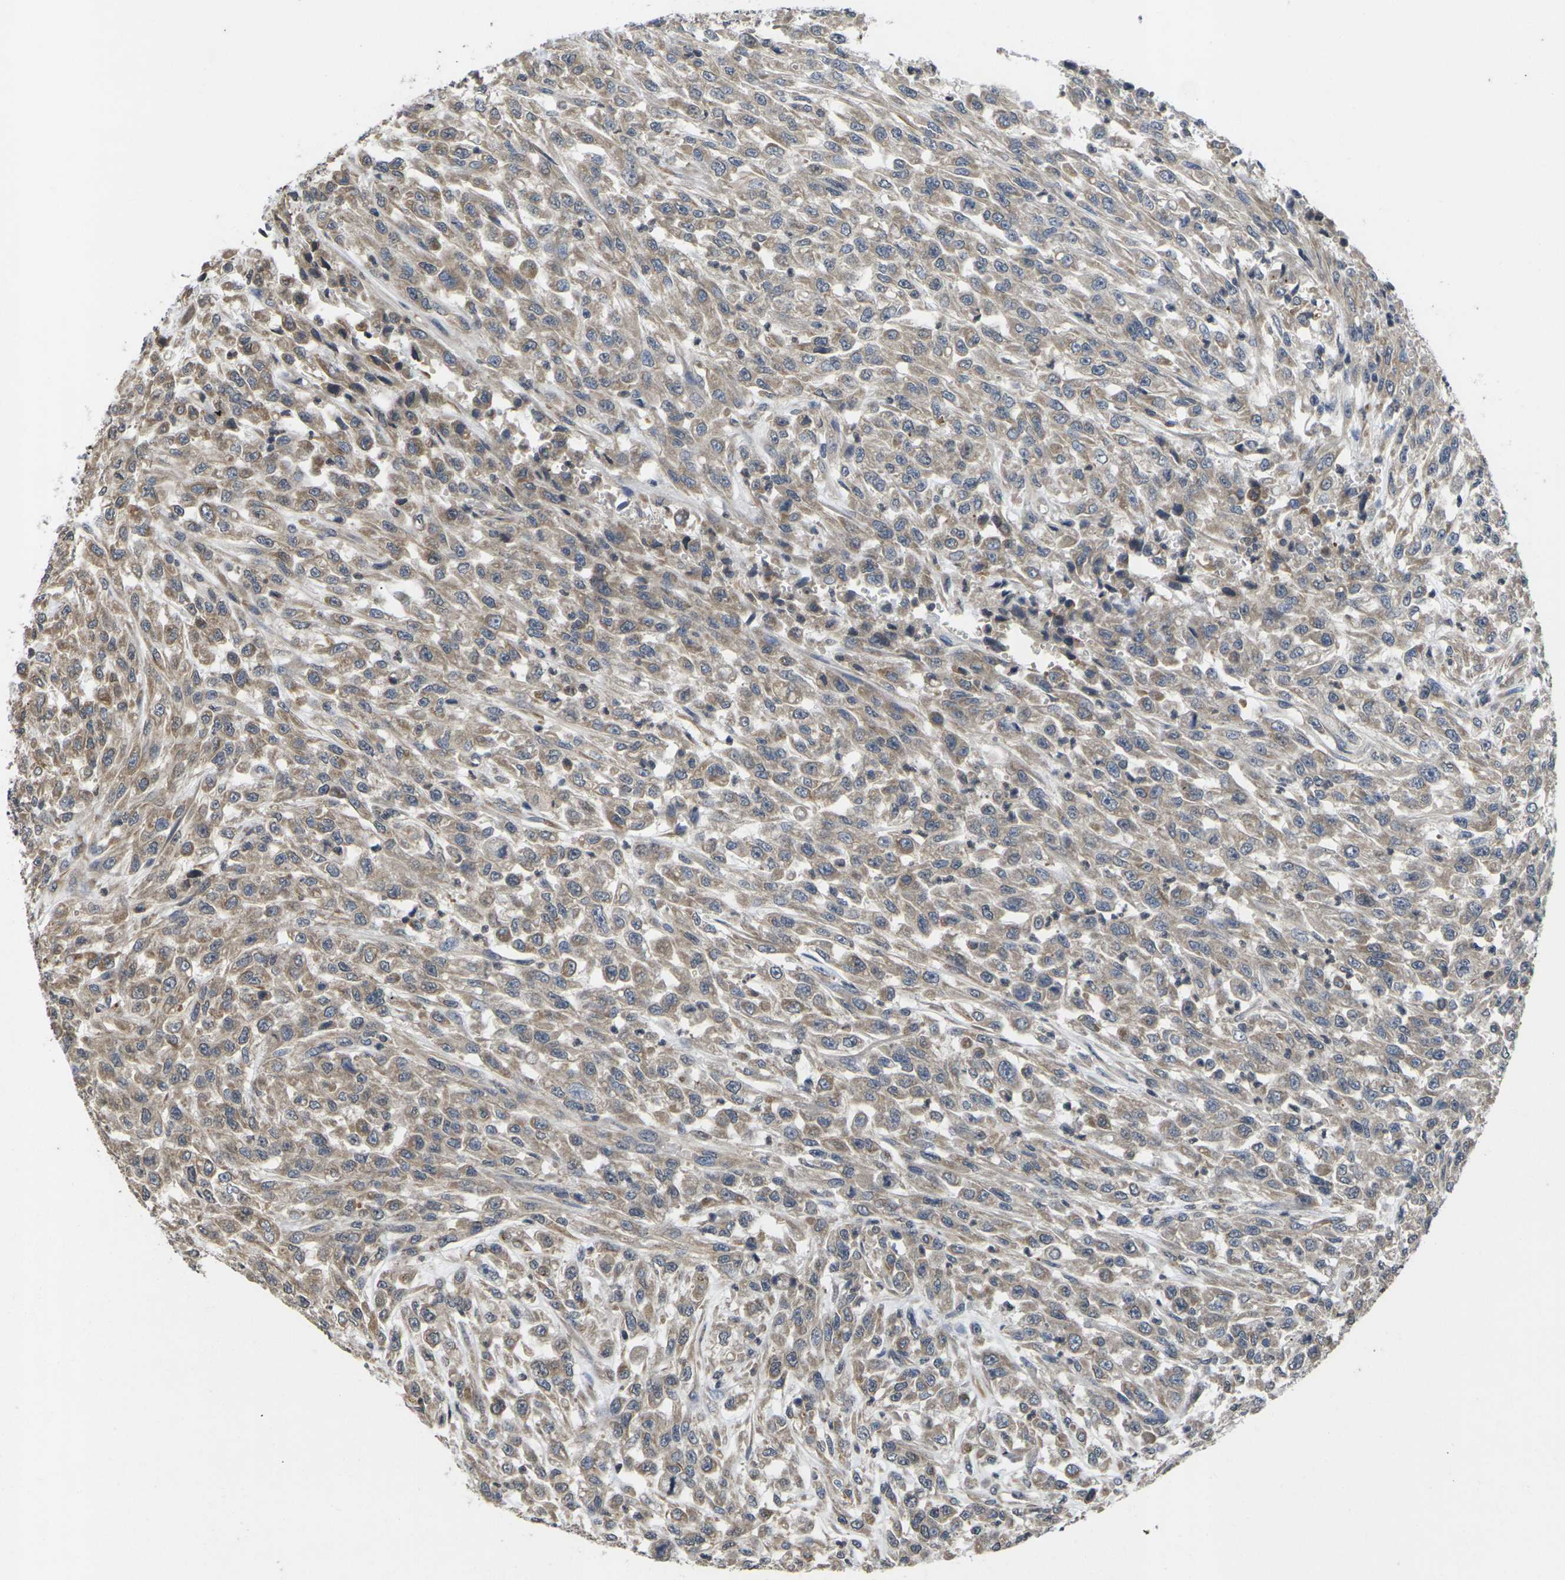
{"staining": {"intensity": "moderate", "quantity": ">75%", "location": "cytoplasmic/membranous"}, "tissue": "urothelial cancer", "cell_type": "Tumor cells", "image_type": "cancer", "snomed": [{"axis": "morphology", "description": "Urothelial carcinoma, High grade"}, {"axis": "topography", "description": "Urinary bladder"}], "caption": "High-grade urothelial carcinoma stained with IHC shows moderate cytoplasmic/membranous positivity in approximately >75% of tumor cells. The staining was performed using DAB to visualize the protein expression in brown, while the nuclei were stained in blue with hematoxylin (Magnification: 20x).", "gene": "DKK2", "patient": {"sex": "male", "age": 46}}